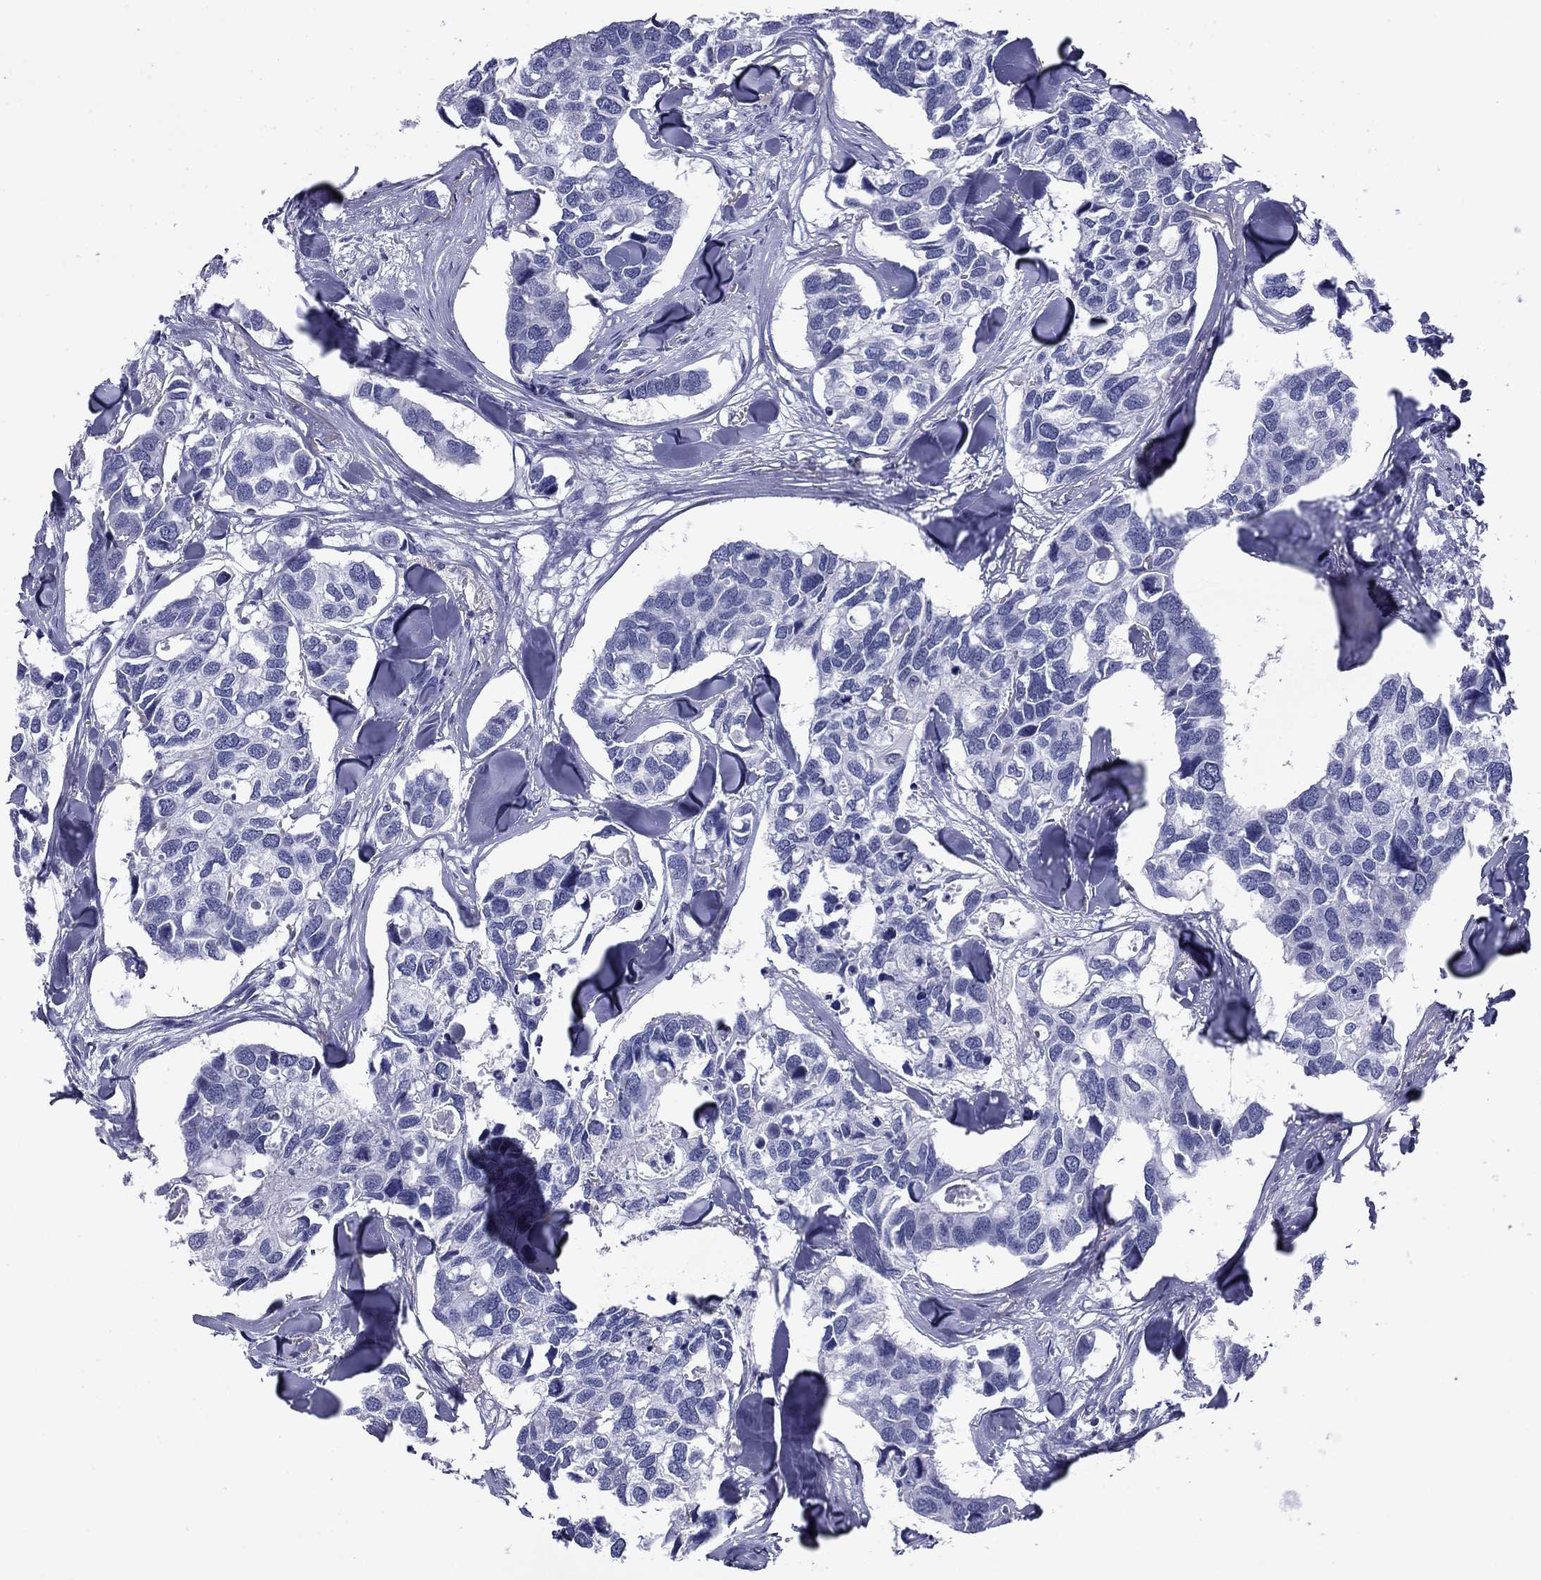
{"staining": {"intensity": "negative", "quantity": "none", "location": "none"}, "tissue": "breast cancer", "cell_type": "Tumor cells", "image_type": "cancer", "snomed": [{"axis": "morphology", "description": "Duct carcinoma"}, {"axis": "topography", "description": "Breast"}], "caption": "Histopathology image shows no protein expression in tumor cells of breast cancer tissue.", "gene": "TCFL5", "patient": {"sex": "female", "age": 83}}